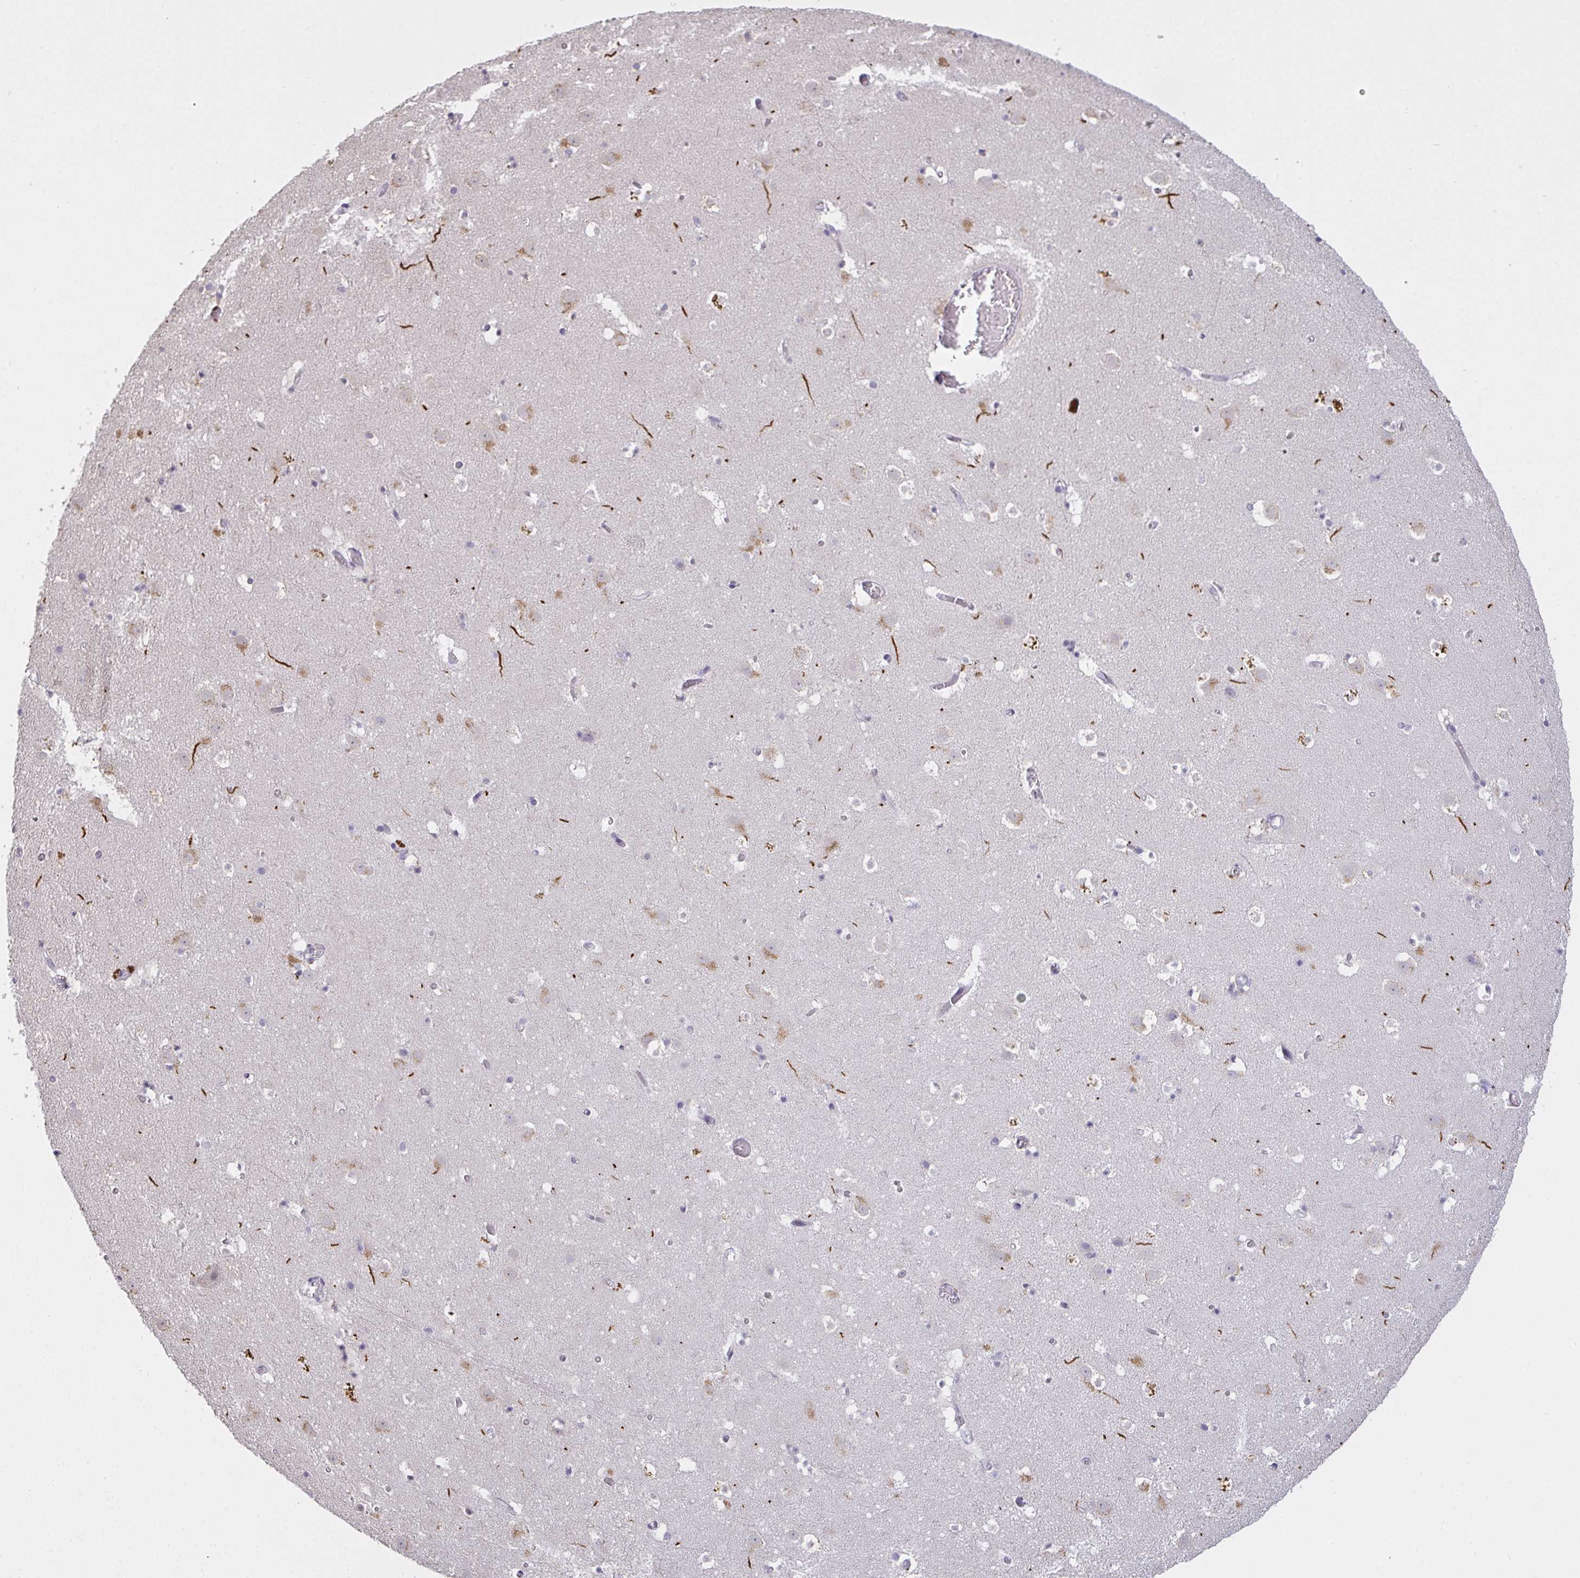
{"staining": {"intensity": "negative", "quantity": "none", "location": "none"}, "tissue": "caudate", "cell_type": "Glial cells", "image_type": "normal", "snomed": [{"axis": "morphology", "description": "Normal tissue, NOS"}, {"axis": "topography", "description": "Lateral ventricle wall"}], "caption": "DAB (3,3'-diaminobenzidine) immunohistochemical staining of unremarkable human caudate shows no significant staining in glial cells.", "gene": "TMEM219", "patient": {"sex": "male", "age": 37}}